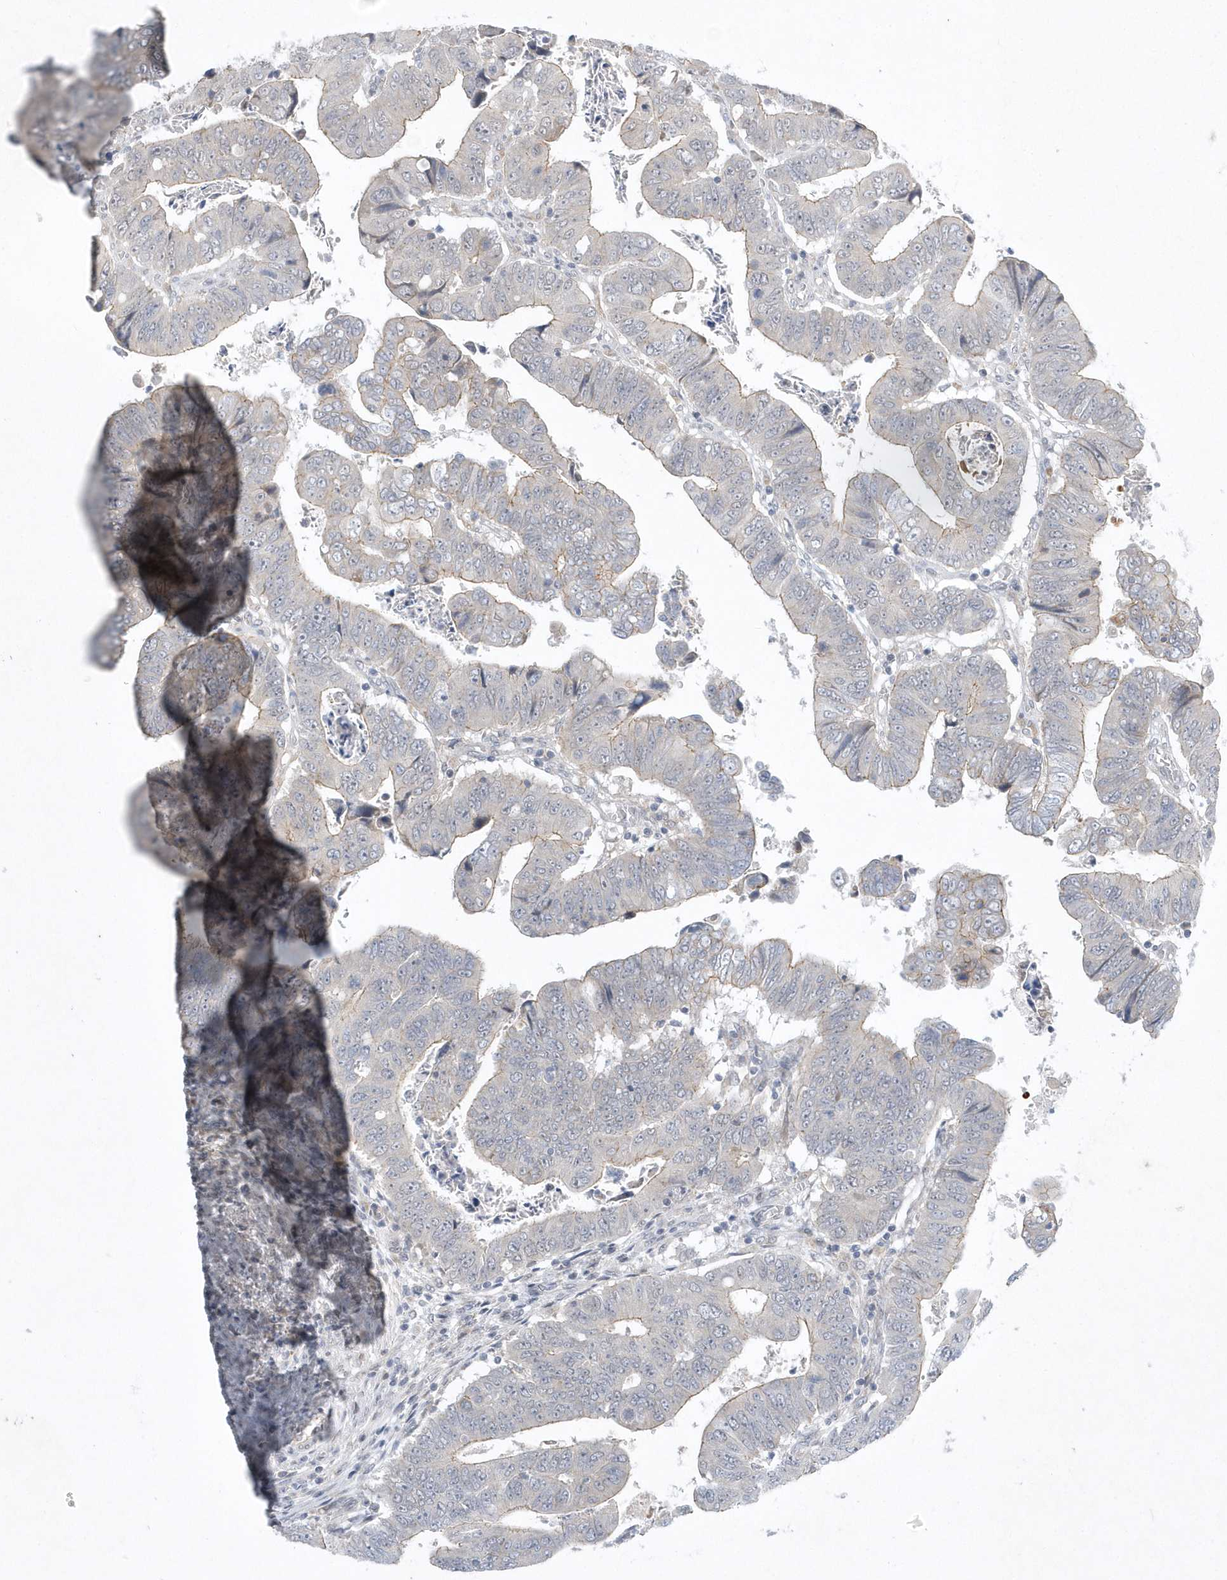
{"staining": {"intensity": "weak", "quantity": "25%-75%", "location": "cytoplasmic/membranous"}, "tissue": "colorectal cancer", "cell_type": "Tumor cells", "image_type": "cancer", "snomed": [{"axis": "morphology", "description": "Normal tissue, NOS"}, {"axis": "morphology", "description": "Adenocarcinoma, NOS"}, {"axis": "topography", "description": "Rectum"}], "caption": "Immunohistochemical staining of human colorectal cancer (adenocarcinoma) demonstrates weak cytoplasmic/membranous protein staining in about 25%-75% of tumor cells. (DAB IHC with brightfield microscopy, high magnification).", "gene": "ZC3H12D", "patient": {"sex": "female", "age": 65}}